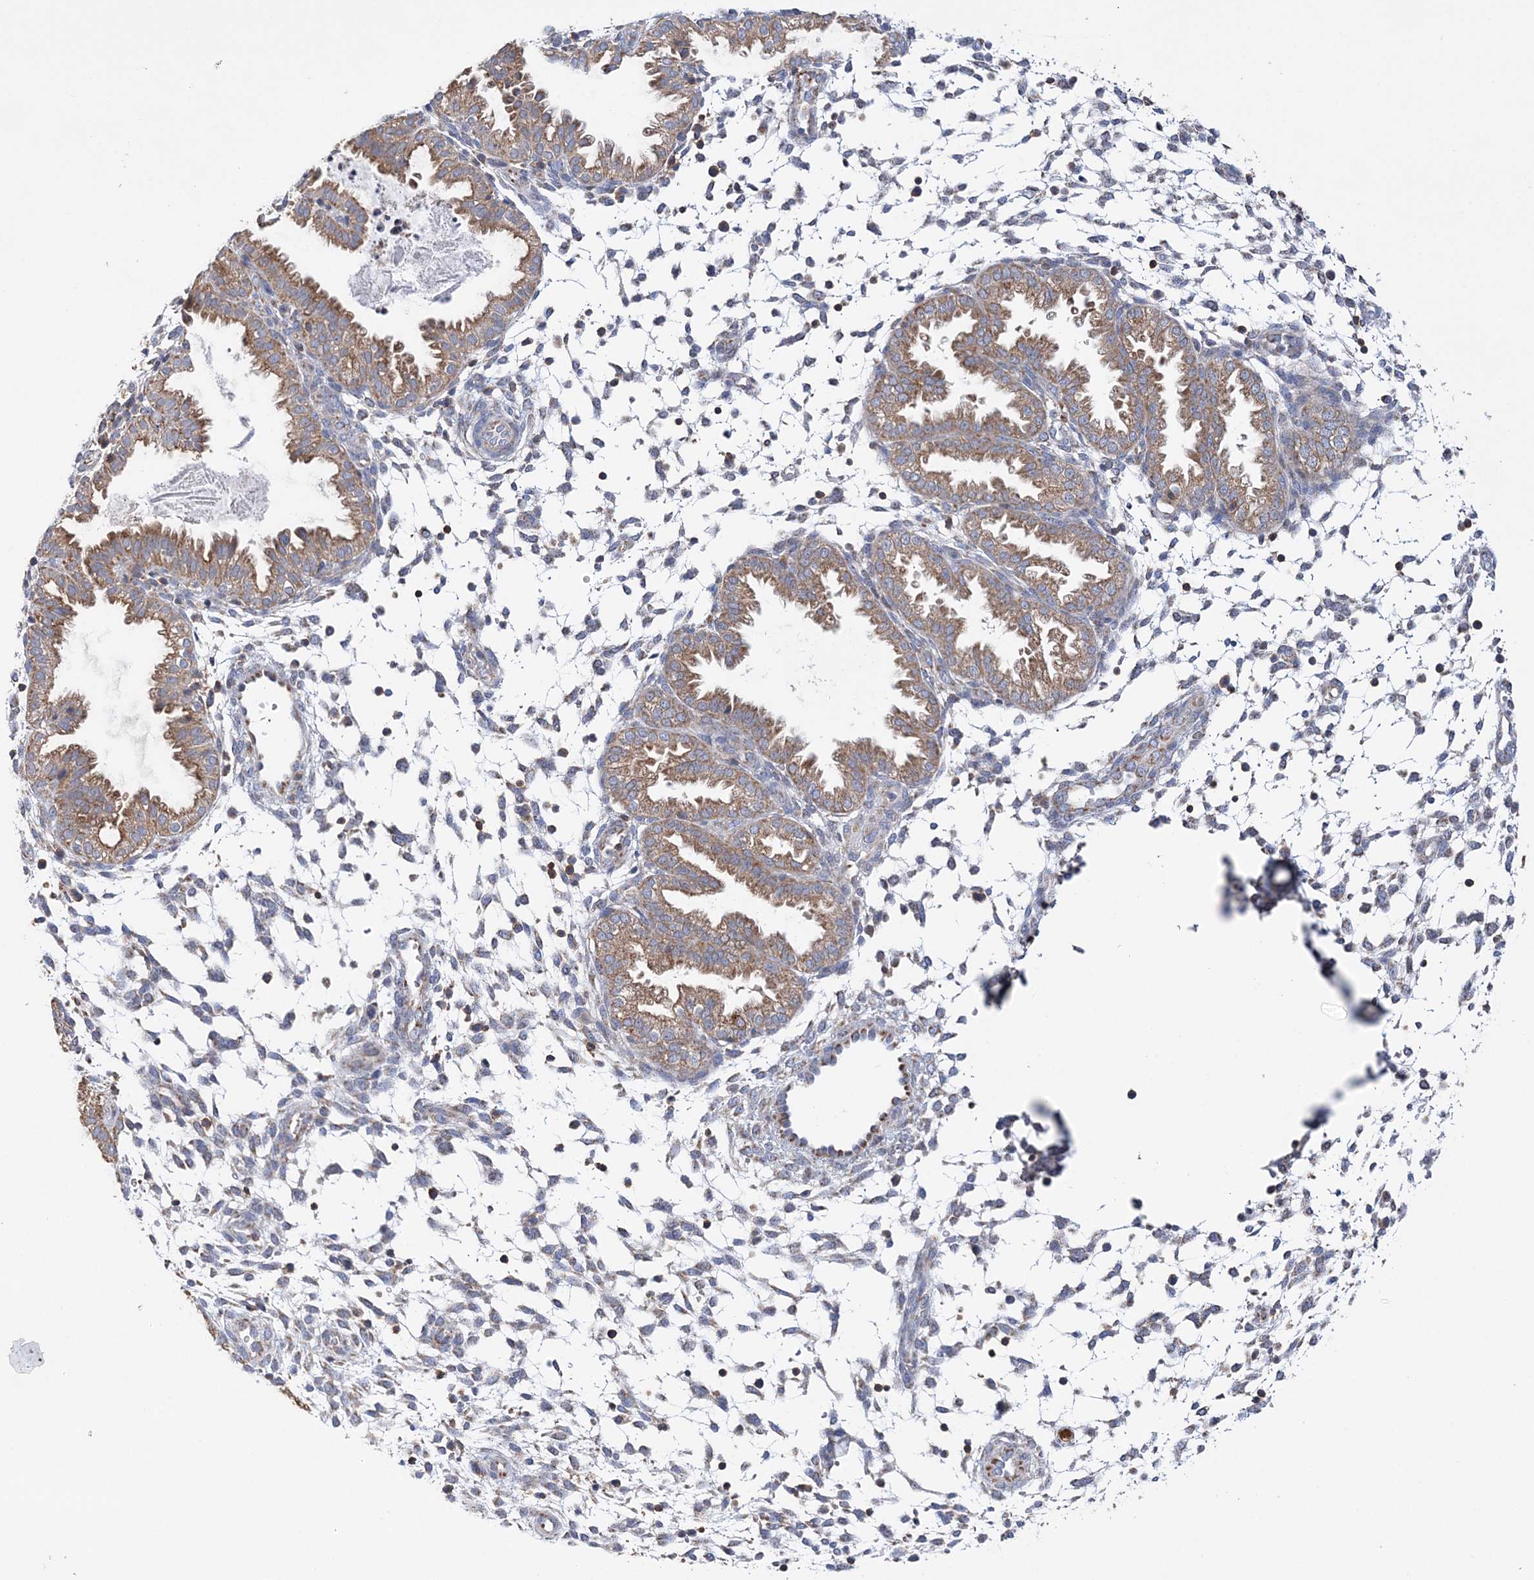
{"staining": {"intensity": "weak", "quantity": "<25%", "location": "cytoplasmic/membranous"}, "tissue": "endometrium", "cell_type": "Cells in endometrial stroma", "image_type": "normal", "snomed": [{"axis": "morphology", "description": "Normal tissue, NOS"}, {"axis": "topography", "description": "Endometrium"}], "caption": "The image reveals no staining of cells in endometrial stroma in normal endometrium.", "gene": "TTC32", "patient": {"sex": "female", "age": 33}}